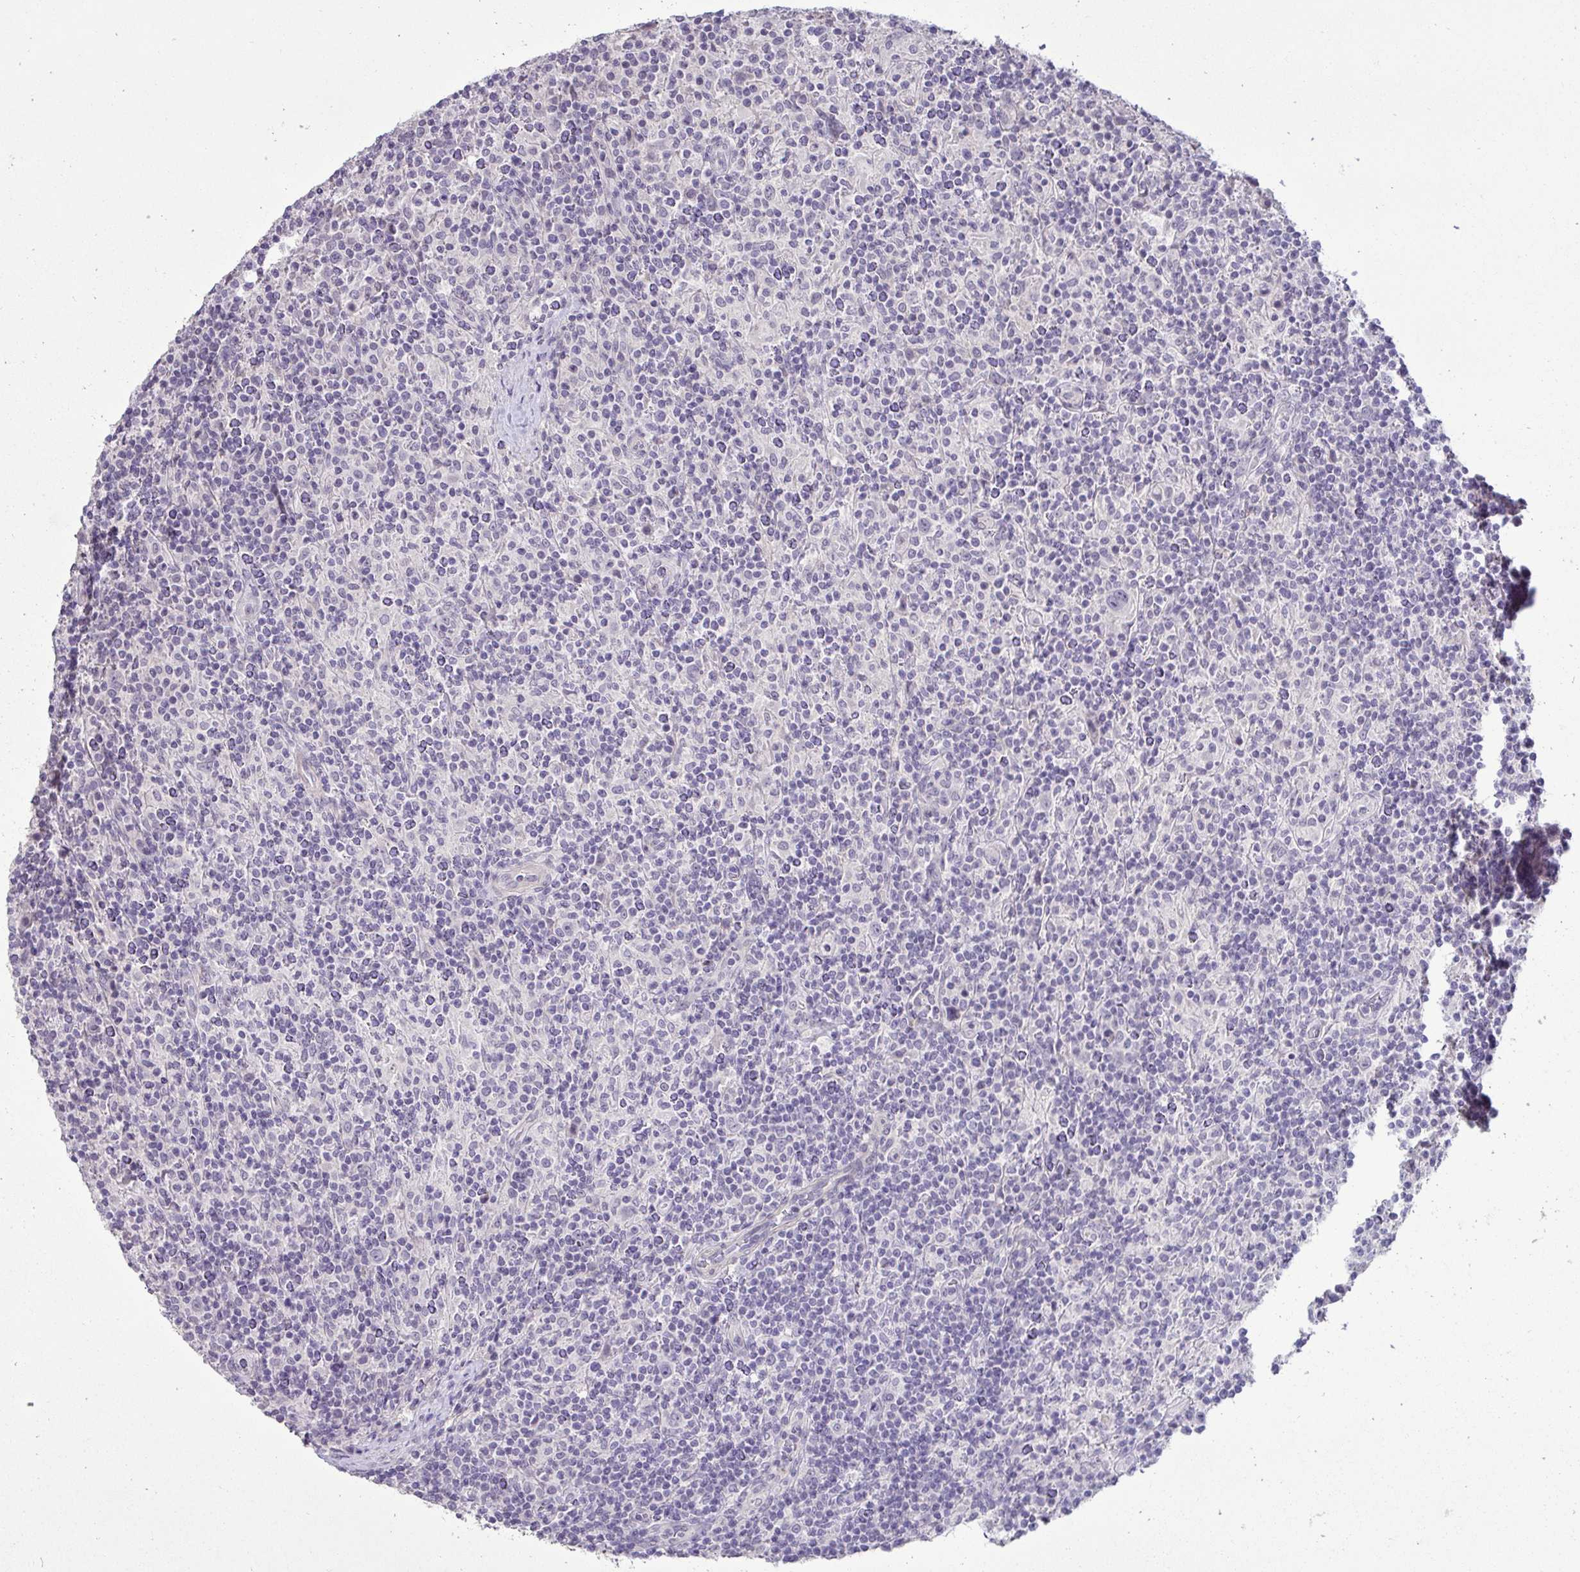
{"staining": {"intensity": "negative", "quantity": "none", "location": "none"}, "tissue": "lymphoma", "cell_type": "Tumor cells", "image_type": "cancer", "snomed": [{"axis": "morphology", "description": "Hodgkin's disease, NOS"}, {"axis": "topography", "description": "Lymph node"}], "caption": "Protein analysis of Hodgkin's disease demonstrates no significant staining in tumor cells.", "gene": "SLC30A3", "patient": {"sex": "male", "age": 70}}